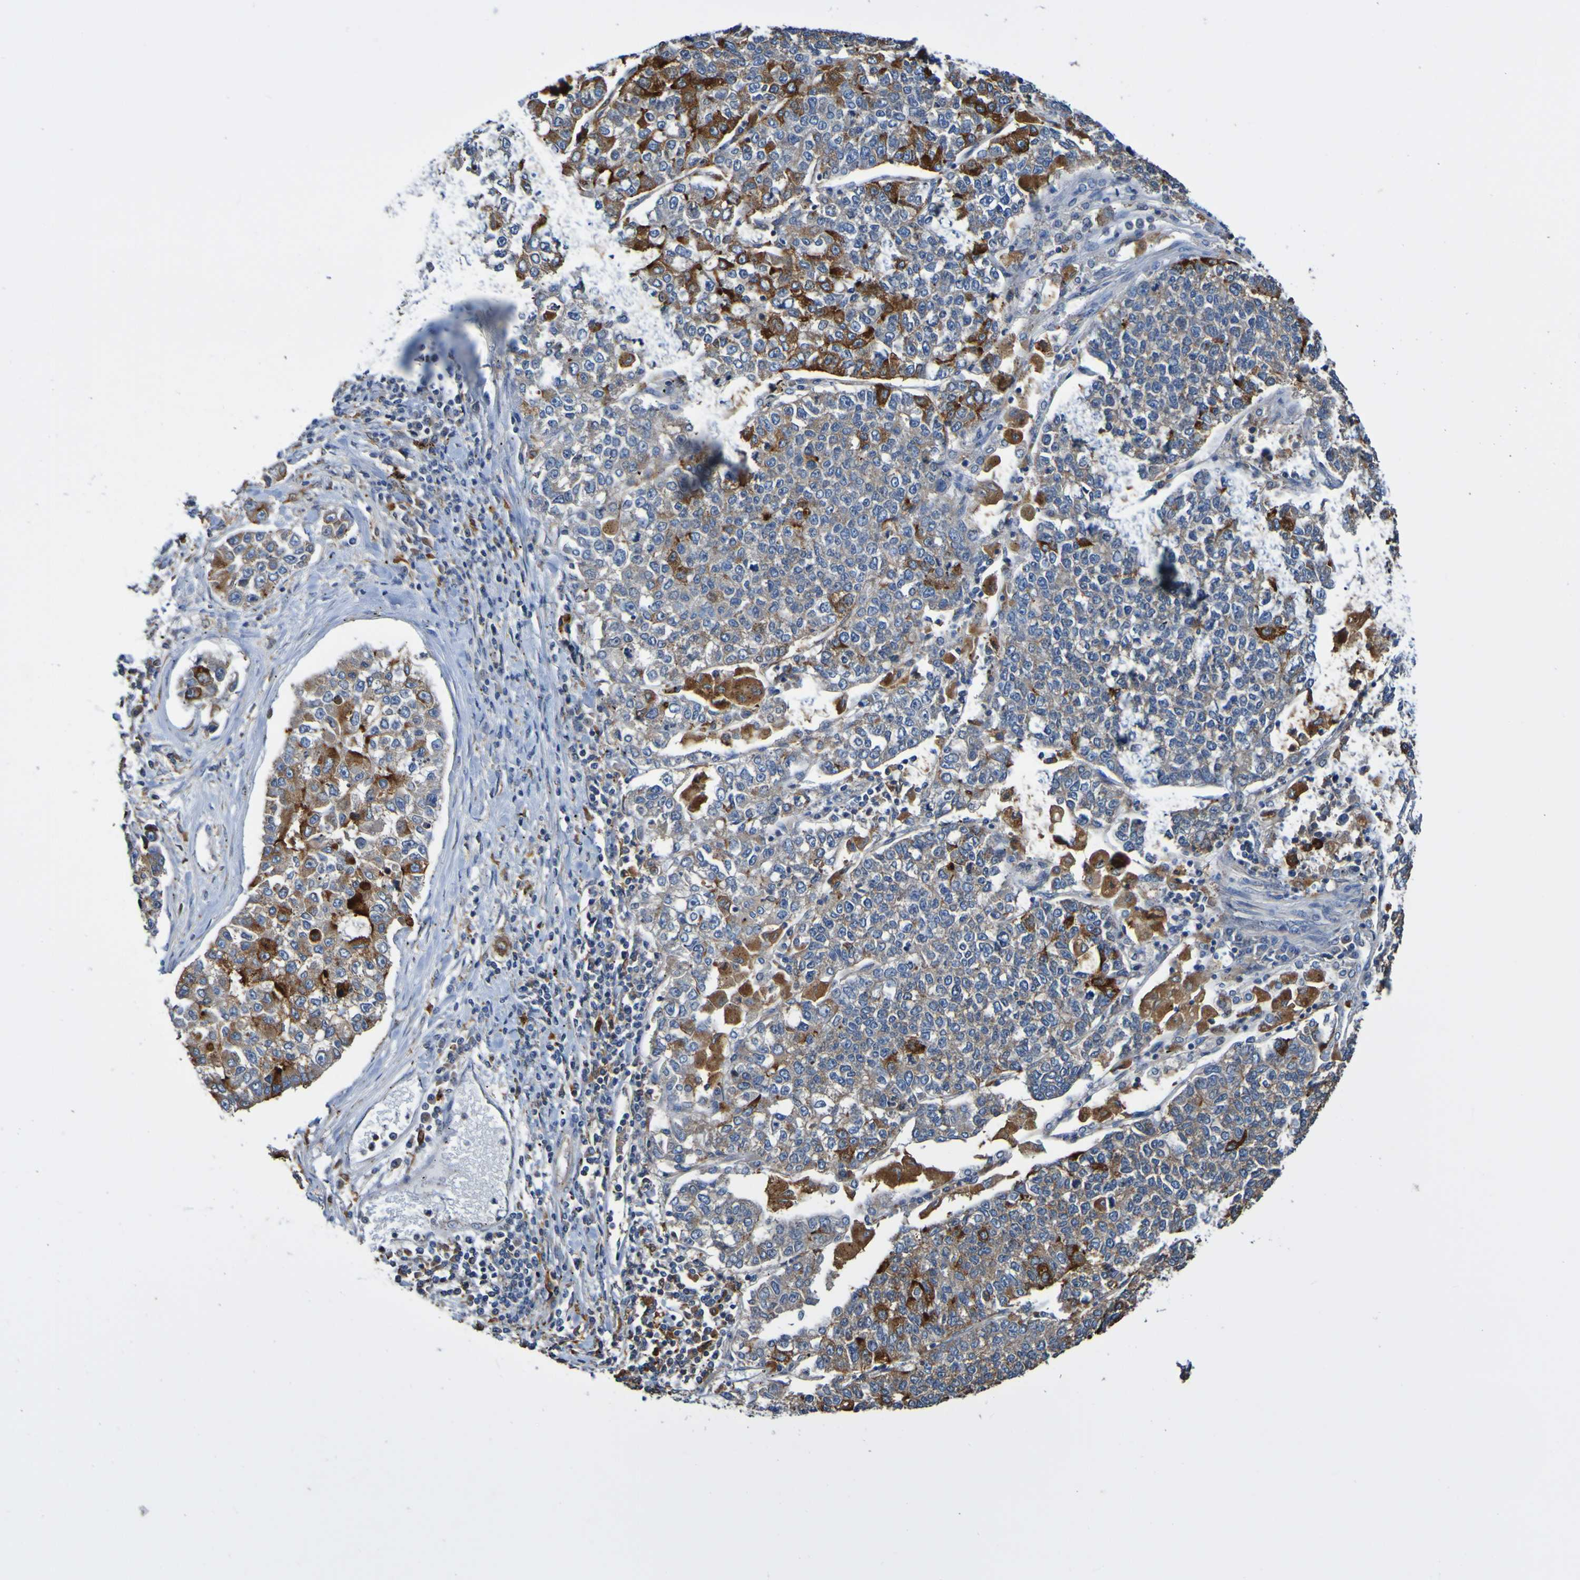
{"staining": {"intensity": "moderate", "quantity": ">75%", "location": "cytoplasmic/membranous"}, "tissue": "lung cancer", "cell_type": "Tumor cells", "image_type": "cancer", "snomed": [{"axis": "morphology", "description": "Adenocarcinoma, NOS"}, {"axis": "topography", "description": "Lung"}], "caption": "Lung adenocarcinoma tissue reveals moderate cytoplasmic/membranous expression in approximately >75% of tumor cells Using DAB (brown) and hematoxylin (blue) stains, captured at high magnification using brightfield microscopy.", "gene": "METAP2", "patient": {"sex": "male", "age": 49}}